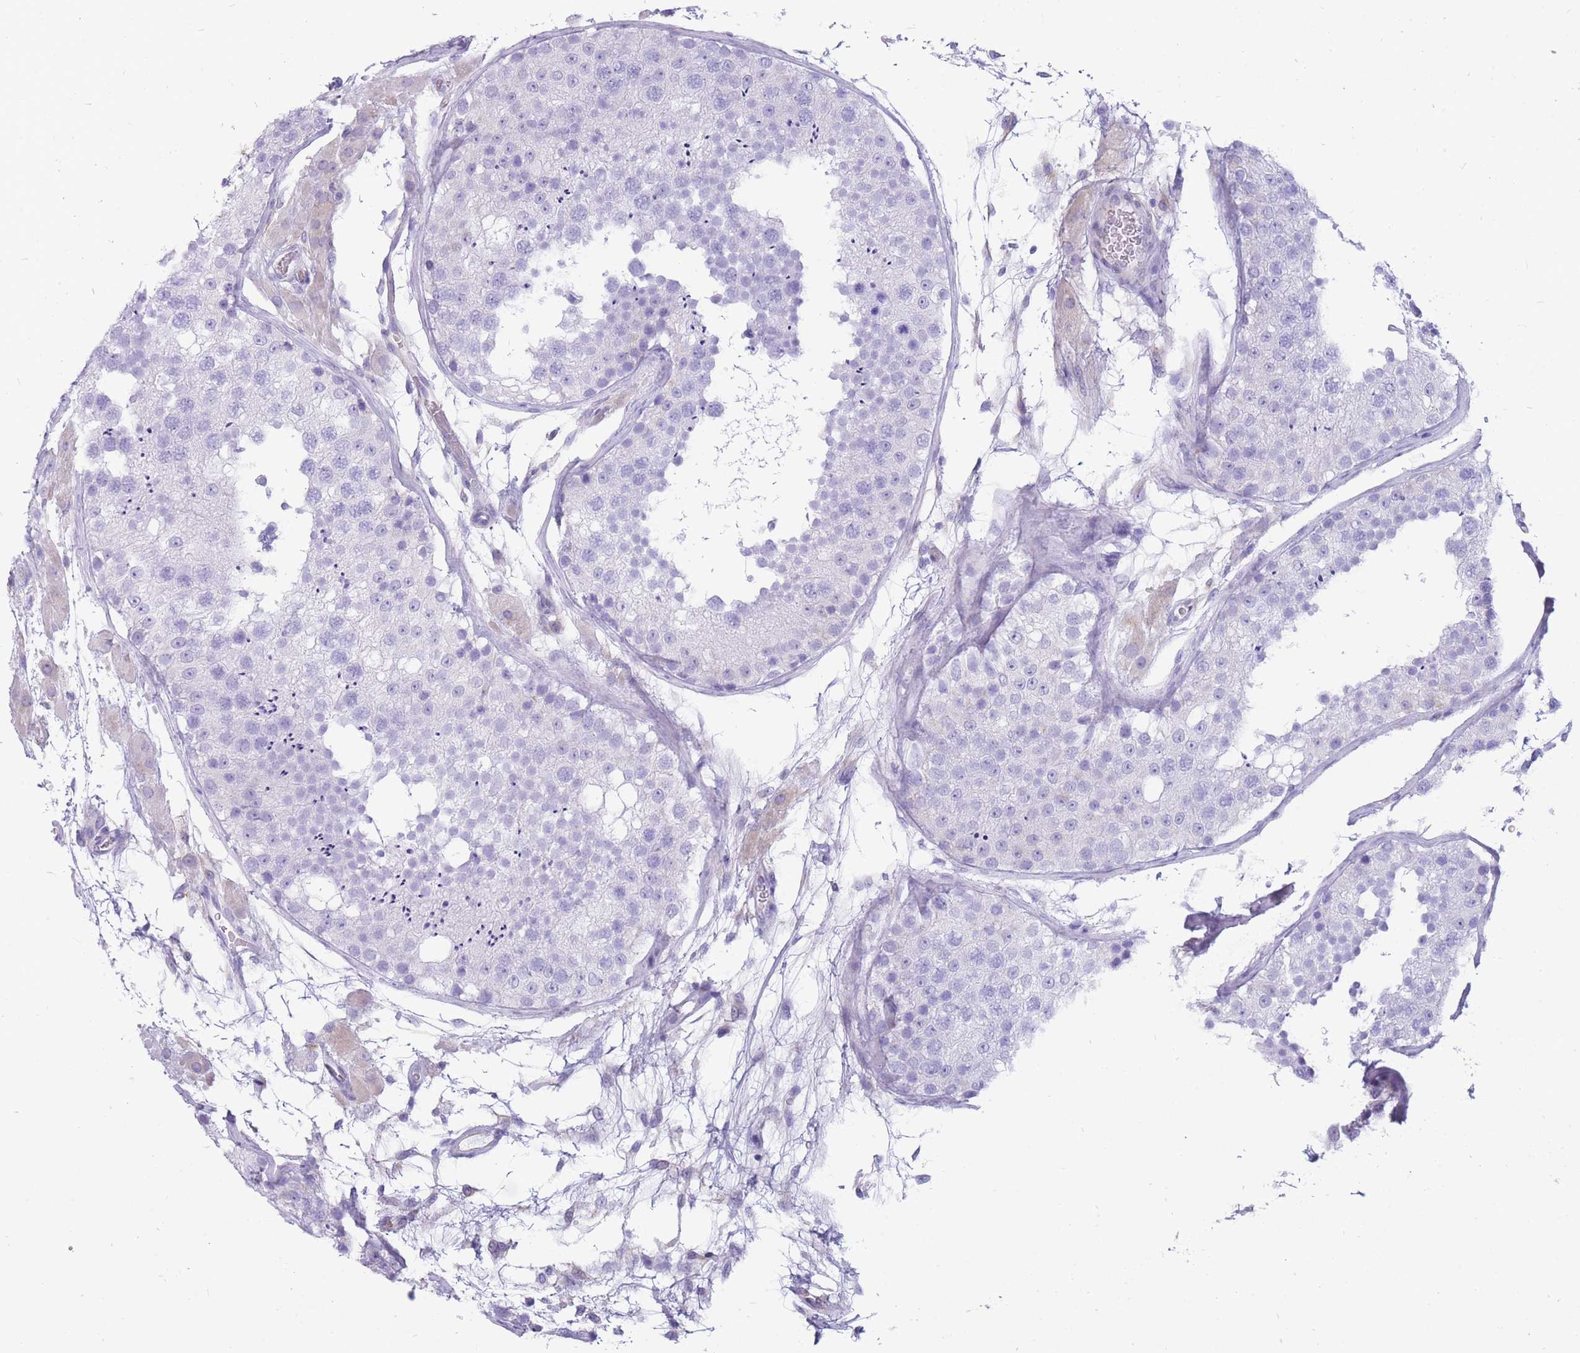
{"staining": {"intensity": "negative", "quantity": "none", "location": "none"}, "tissue": "testis", "cell_type": "Cells in seminiferous ducts", "image_type": "normal", "snomed": [{"axis": "morphology", "description": "Normal tissue, NOS"}, {"axis": "topography", "description": "Testis"}], "caption": "Immunohistochemistry photomicrograph of benign testis stained for a protein (brown), which demonstrates no positivity in cells in seminiferous ducts. (Brightfield microscopy of DAB immunohistochemistry at high magnification).", "gene": "MTSS2", "patient": {"sex": "male", "age": 26}}